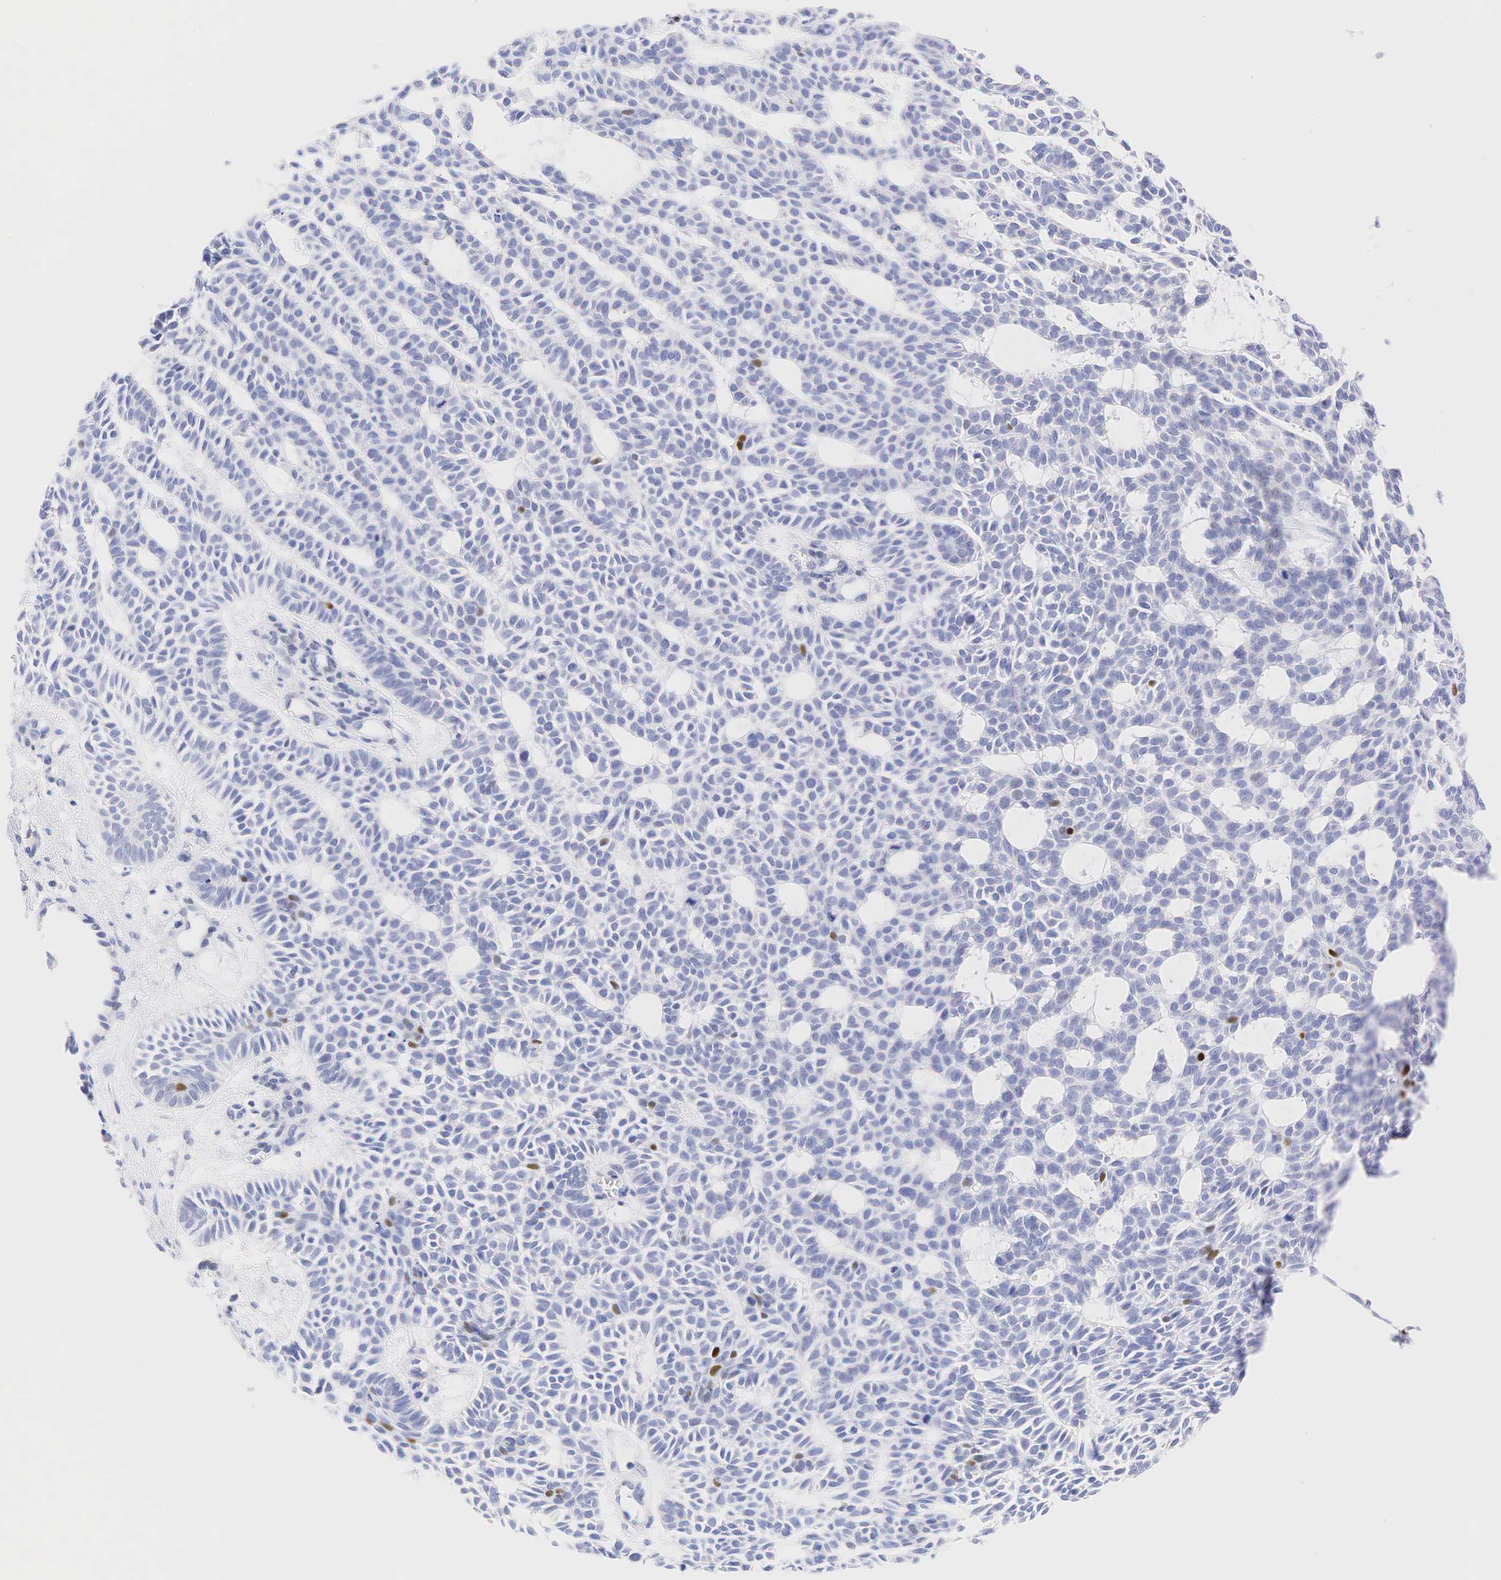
{"staining": {"intensity": "weak", "quantity": "<25%", "location": "nuclear"}, "tissue": "skin cancer", "cell_type": "Tumor cells", "image_type": "cancer", "snomed": [{"axis": "morphology", "description": "Basal cell carcinoma"}, {"axis": "topography", "description": "Skin"}], "caption": "IHC of basal cell carcinoma (skin) shows no positivity in tumor cells. (Immunohistochemistry (ihc), brightfield microscopy, high magnification).", "gene": "AR", "patient": {"sex": "male", "age": 75}}